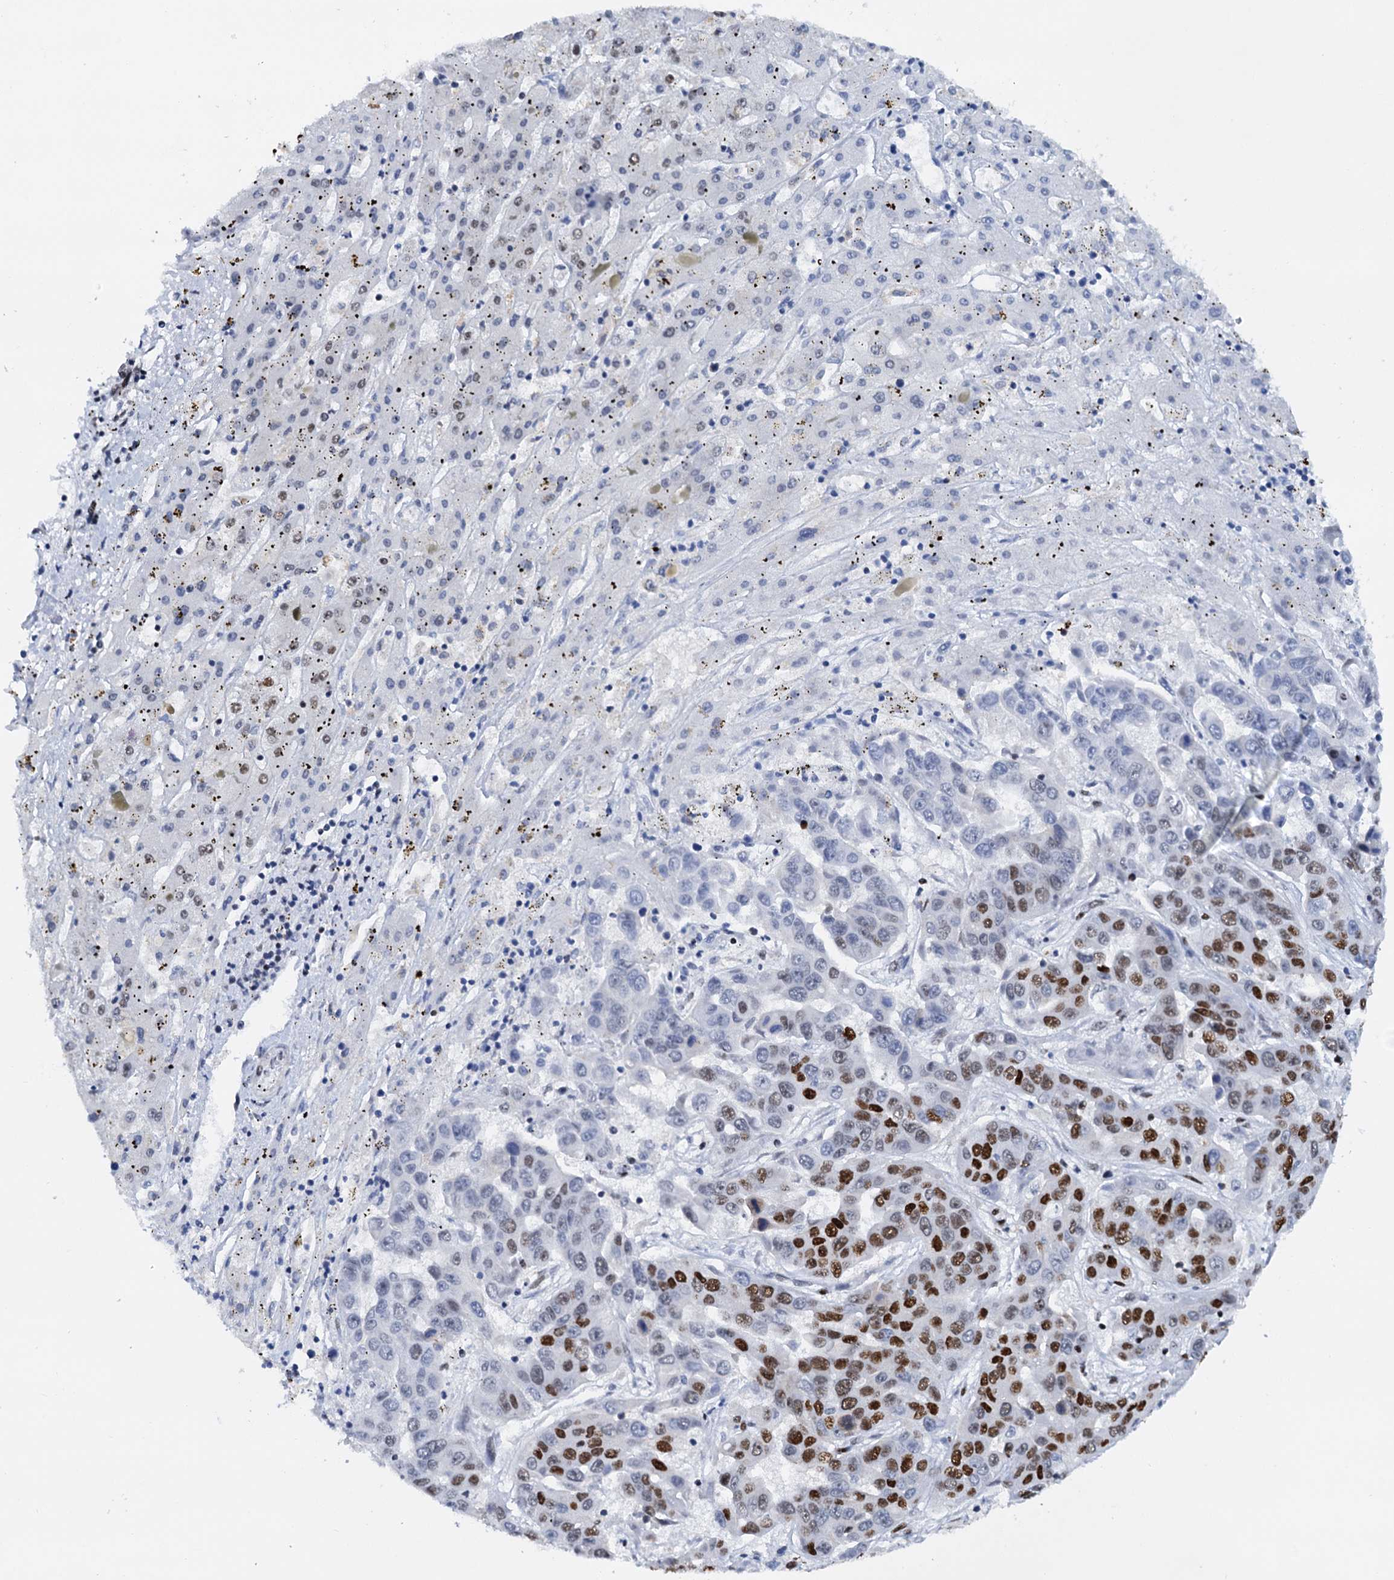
{"staining": {"intensity": "strong", "quantity": "25%-75%", "location": "nuclear"}, "tissue": "liver cancer", "cell_type": "Tumor cells", "image_type": "cancer", "snomed": [{"axis": "morphology", "description": "Cholangiocarcinoma"}, {"axis": "topography", "description": "Liver"}], "caption": "Protein expression analysis of cholangiocarcinoma (liver) reveals strong nuclear staining in approximately 25%-75% of tumor cells. The staining is performed using DAB brown chromogen to label protein expression. The nuclei are counter-stained blue using hematoxylin.", "gene": "SLTM", "patient": {"sex": "female", "age": 52}}